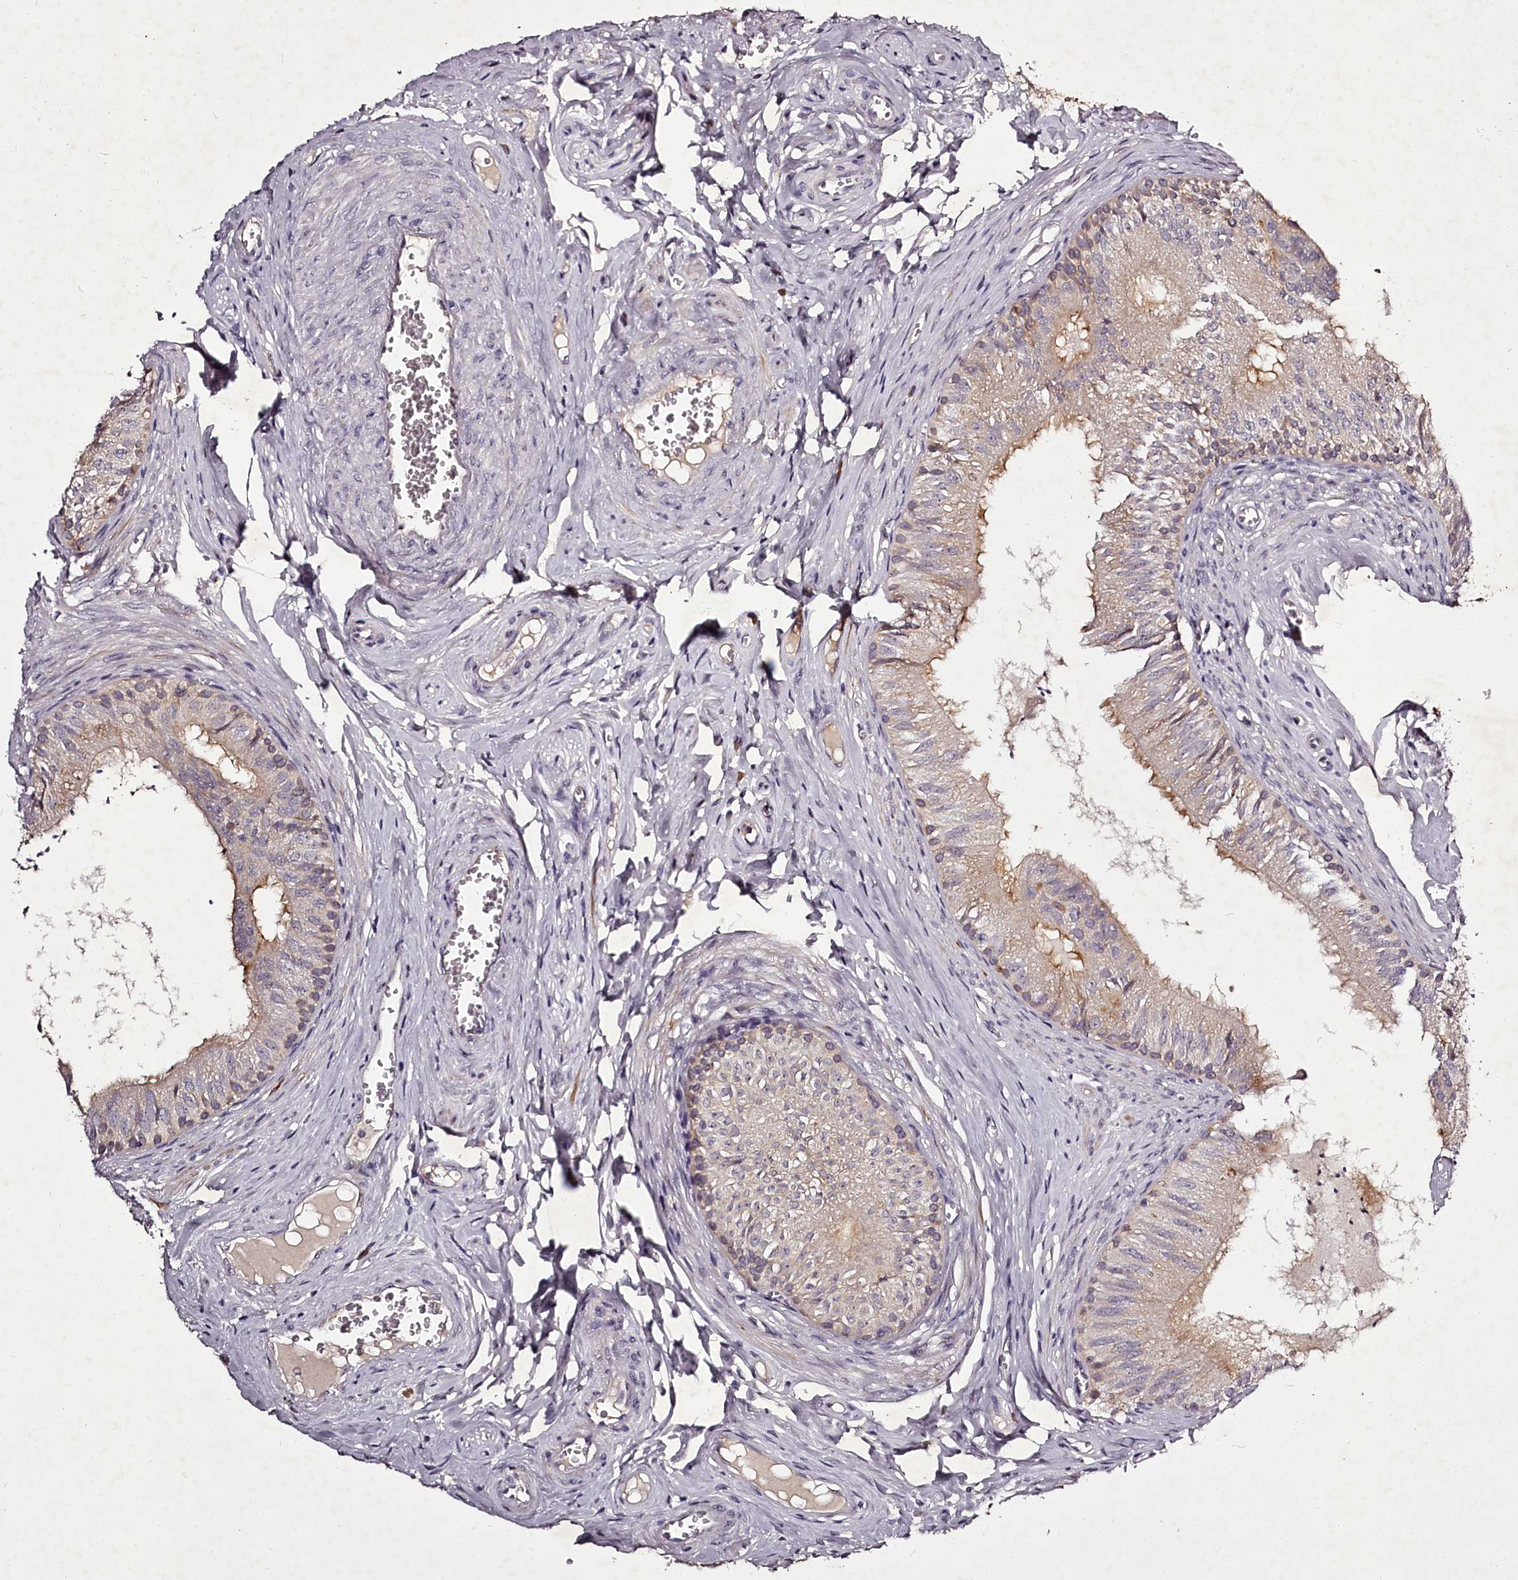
{"staining": {"intensity": "strong", "quantity": "<25%", "location": "cytoplasmic/membranous"}, "tissue": "epididymis", "cell_type": "Glandular cells", "image_type": "normal", "snomed": [{"axis": "morphology", "description": "Normal tissue, NOS"}, {"axis": "topography", "description": "Epididymis"}], "caption": "Immunohistochemistry image of unremarkable epididymis stained for a protein (brown), which reveals medium levels of strong cytoplasmic/membranous expression in approximately <25% of glandular cells.", "gene": "RBMXL2", "patient": {"sex": "male", "age": 46}}